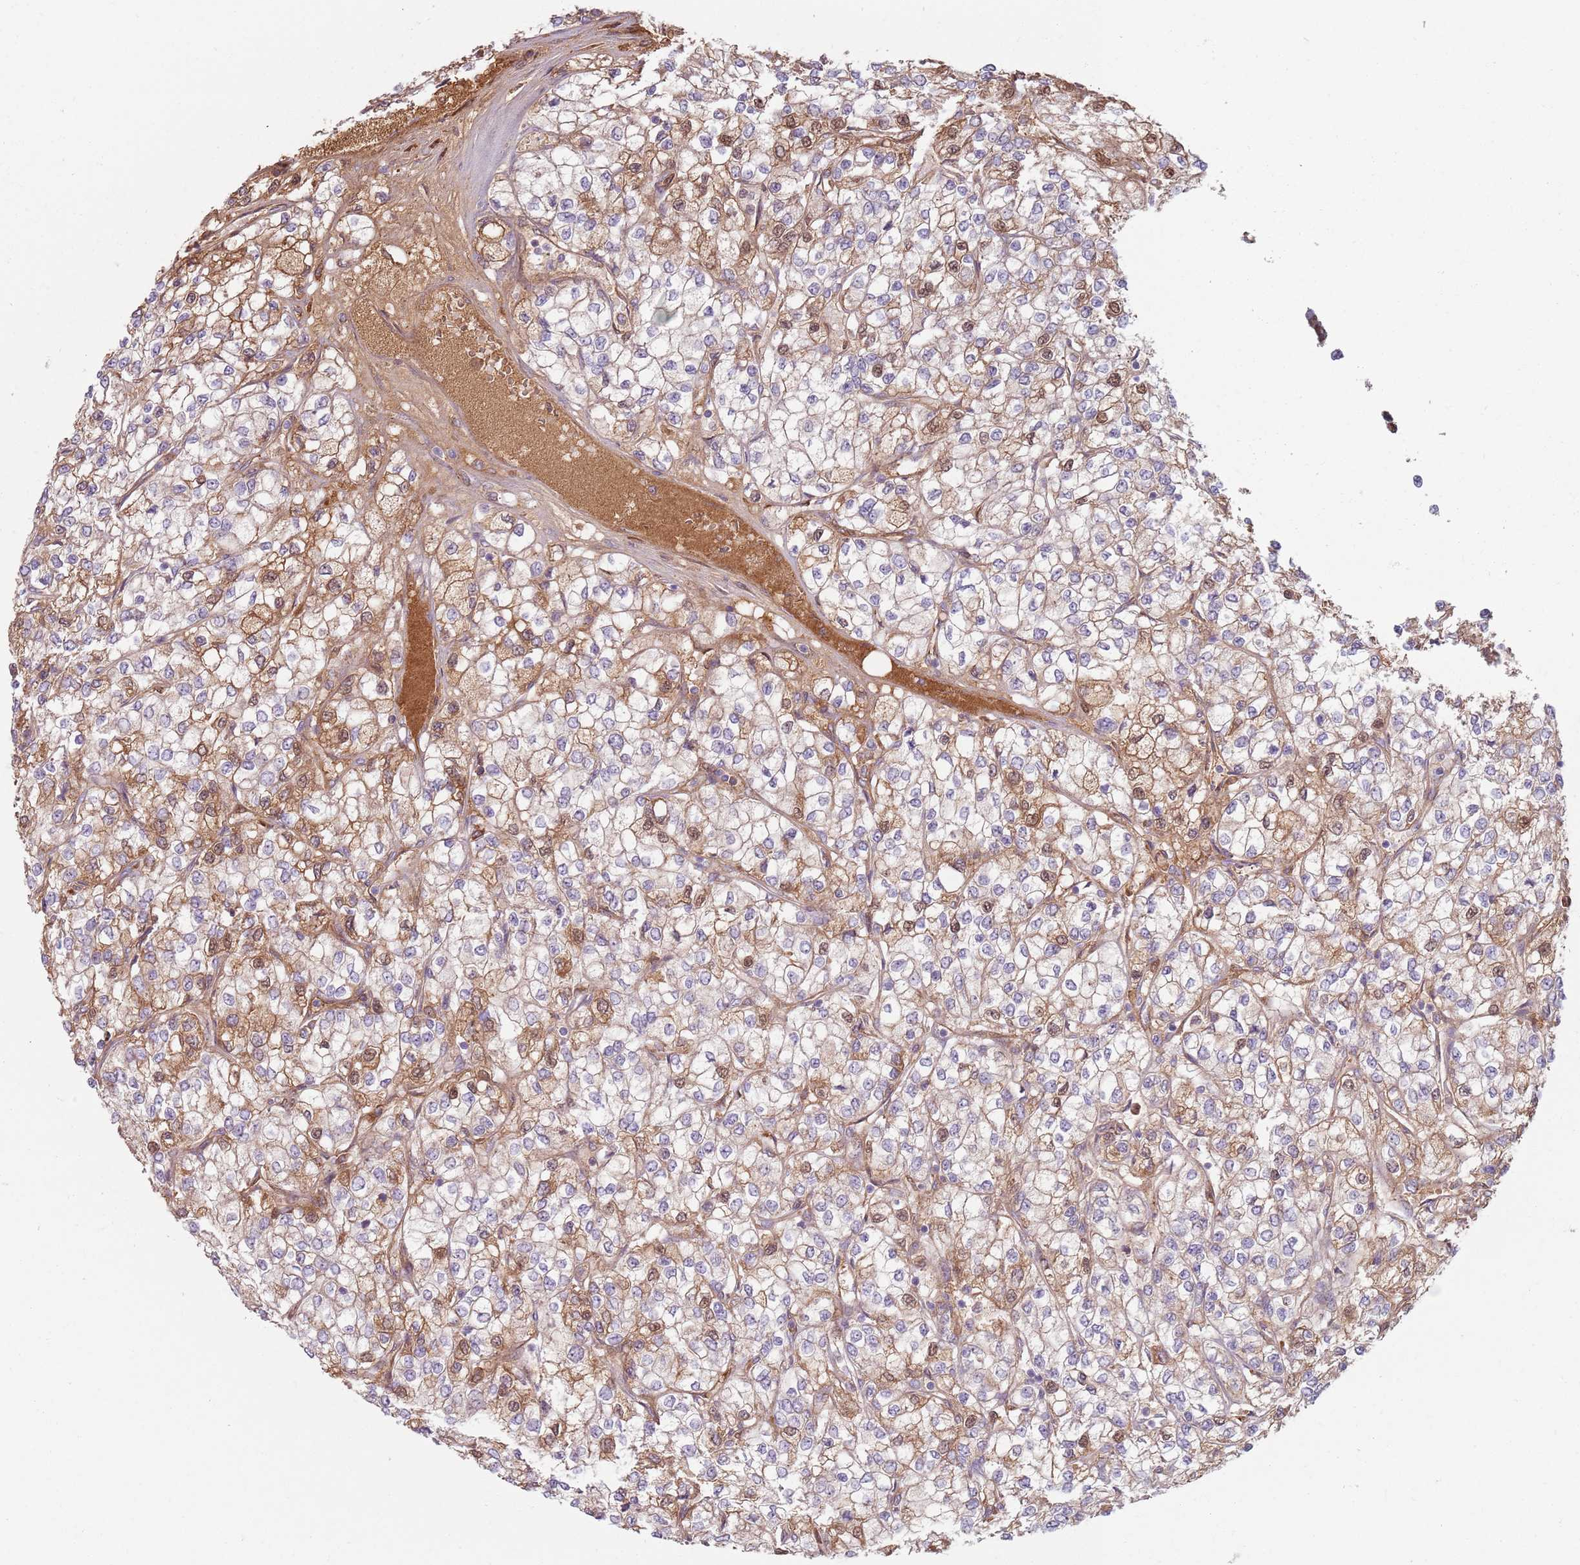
{"staining": {"intensity": "moderate", "quantity": "25%-75%", "location": "cytoplasmic/membranous"}, "tissue": "renal cancer", "cell_type": "Tumor cells", "image_type": "cancer", "snomed": [{"axis": "morphology", "description": "Adenocarcinoma, NOS"}, {"axis": "topography", "description": "Kidney"}], "caption": "Protein analysis of renal cancer (adenocarcinoma) tissue reveals moderate cytoplasmic/membranous staining in about 25%-75% of tumor cells.", "gene": "COLGALT1", "patient": {"sex": "male", "age": 80}}